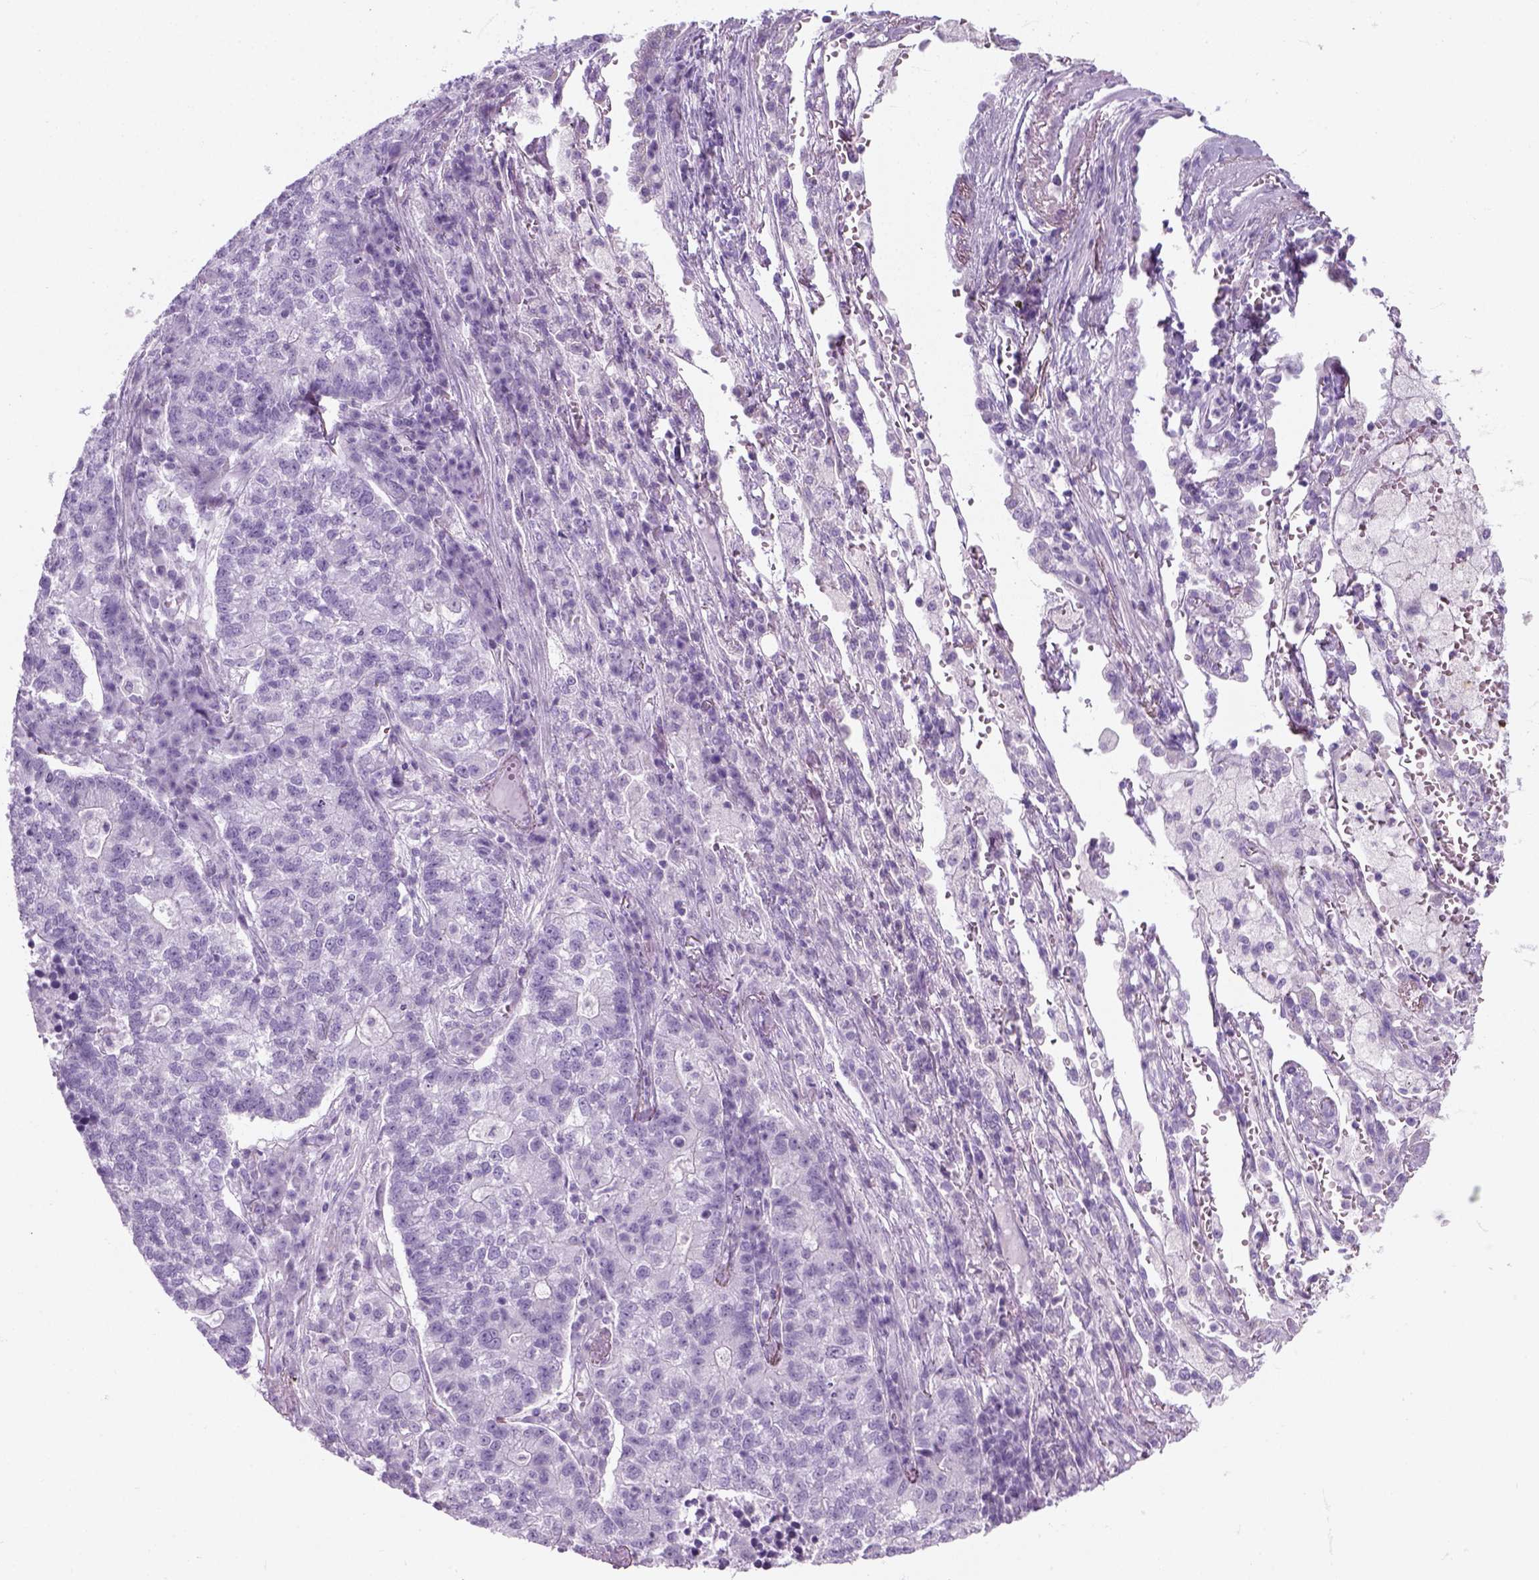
{"staining": {"intensity": "negative", "quantity": "none", "location": "none"}, "tissue": "lung cancer", "cell_type": "Tumor cells", "image_type": "cancer", "snomed": [{"axis": "morphology", "description": "Adenocarcinoma, NOS"}, {"axis": "topography", "description": "Lung"}], "caption": "A high-resolution micrograph shows immunohistochemistry staining of adenocarcinoma (lung), which demonstrates no significant expression in tumor cells.", "gene": "SLC12A5", "patient": {"sex": "male", "age": 57}}